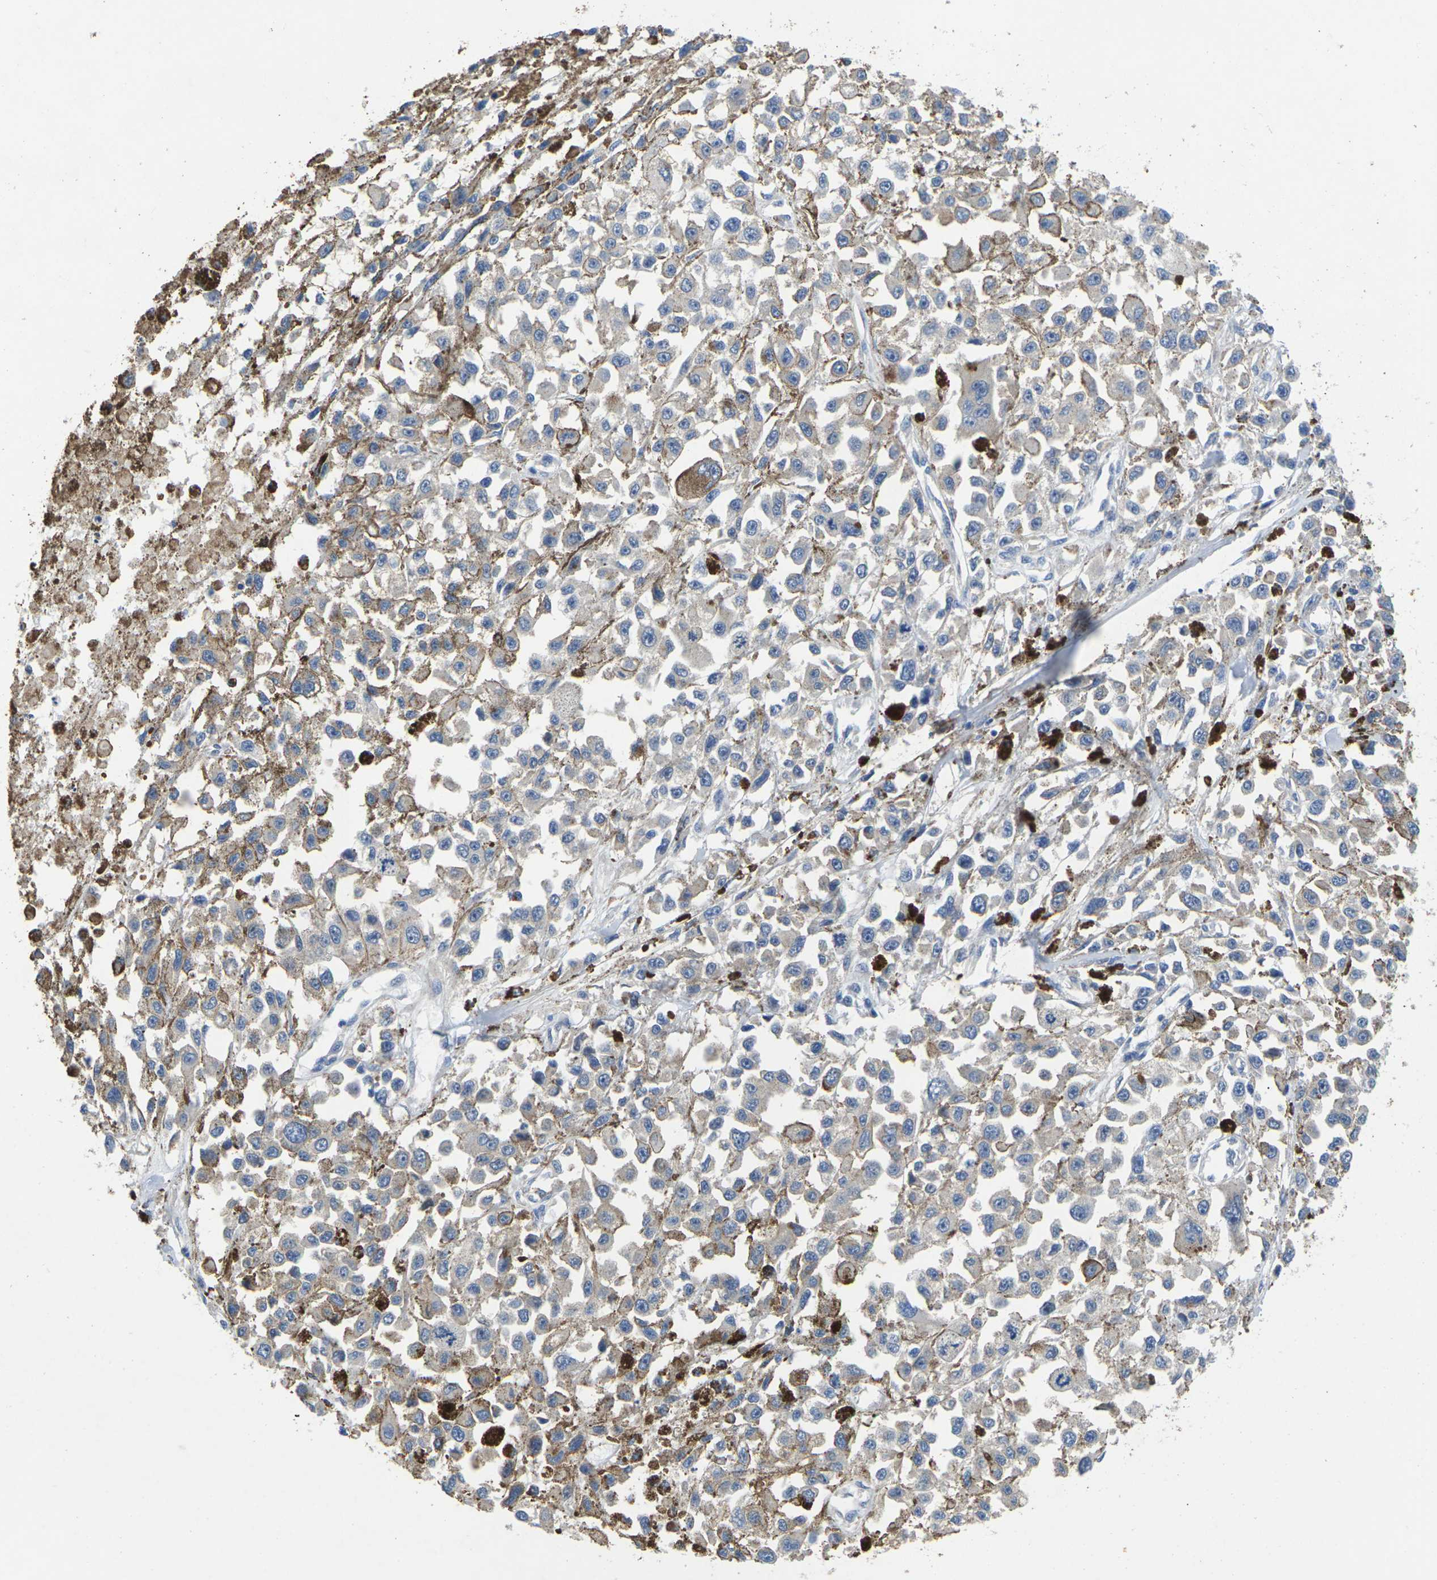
{"staining": {"intensity": "negative", "quantity": "none", "location": "none"}, "tissue": "melanoma", "cell_type": "Tumor cells", "image_type": "cancer", "snomed": [{"axis": "morphology", "description": "Malignant melanoma, Metastatic site"}, {"axis": "topography", "description": "Lymph node"}], "caption": "The IHC photomicrograph has no significant staining in tumor cells of malignant melanoma (metastatic site) tissue.", "gene": "SCNN1A", "patient": {"sex": "male", "age": 59}}